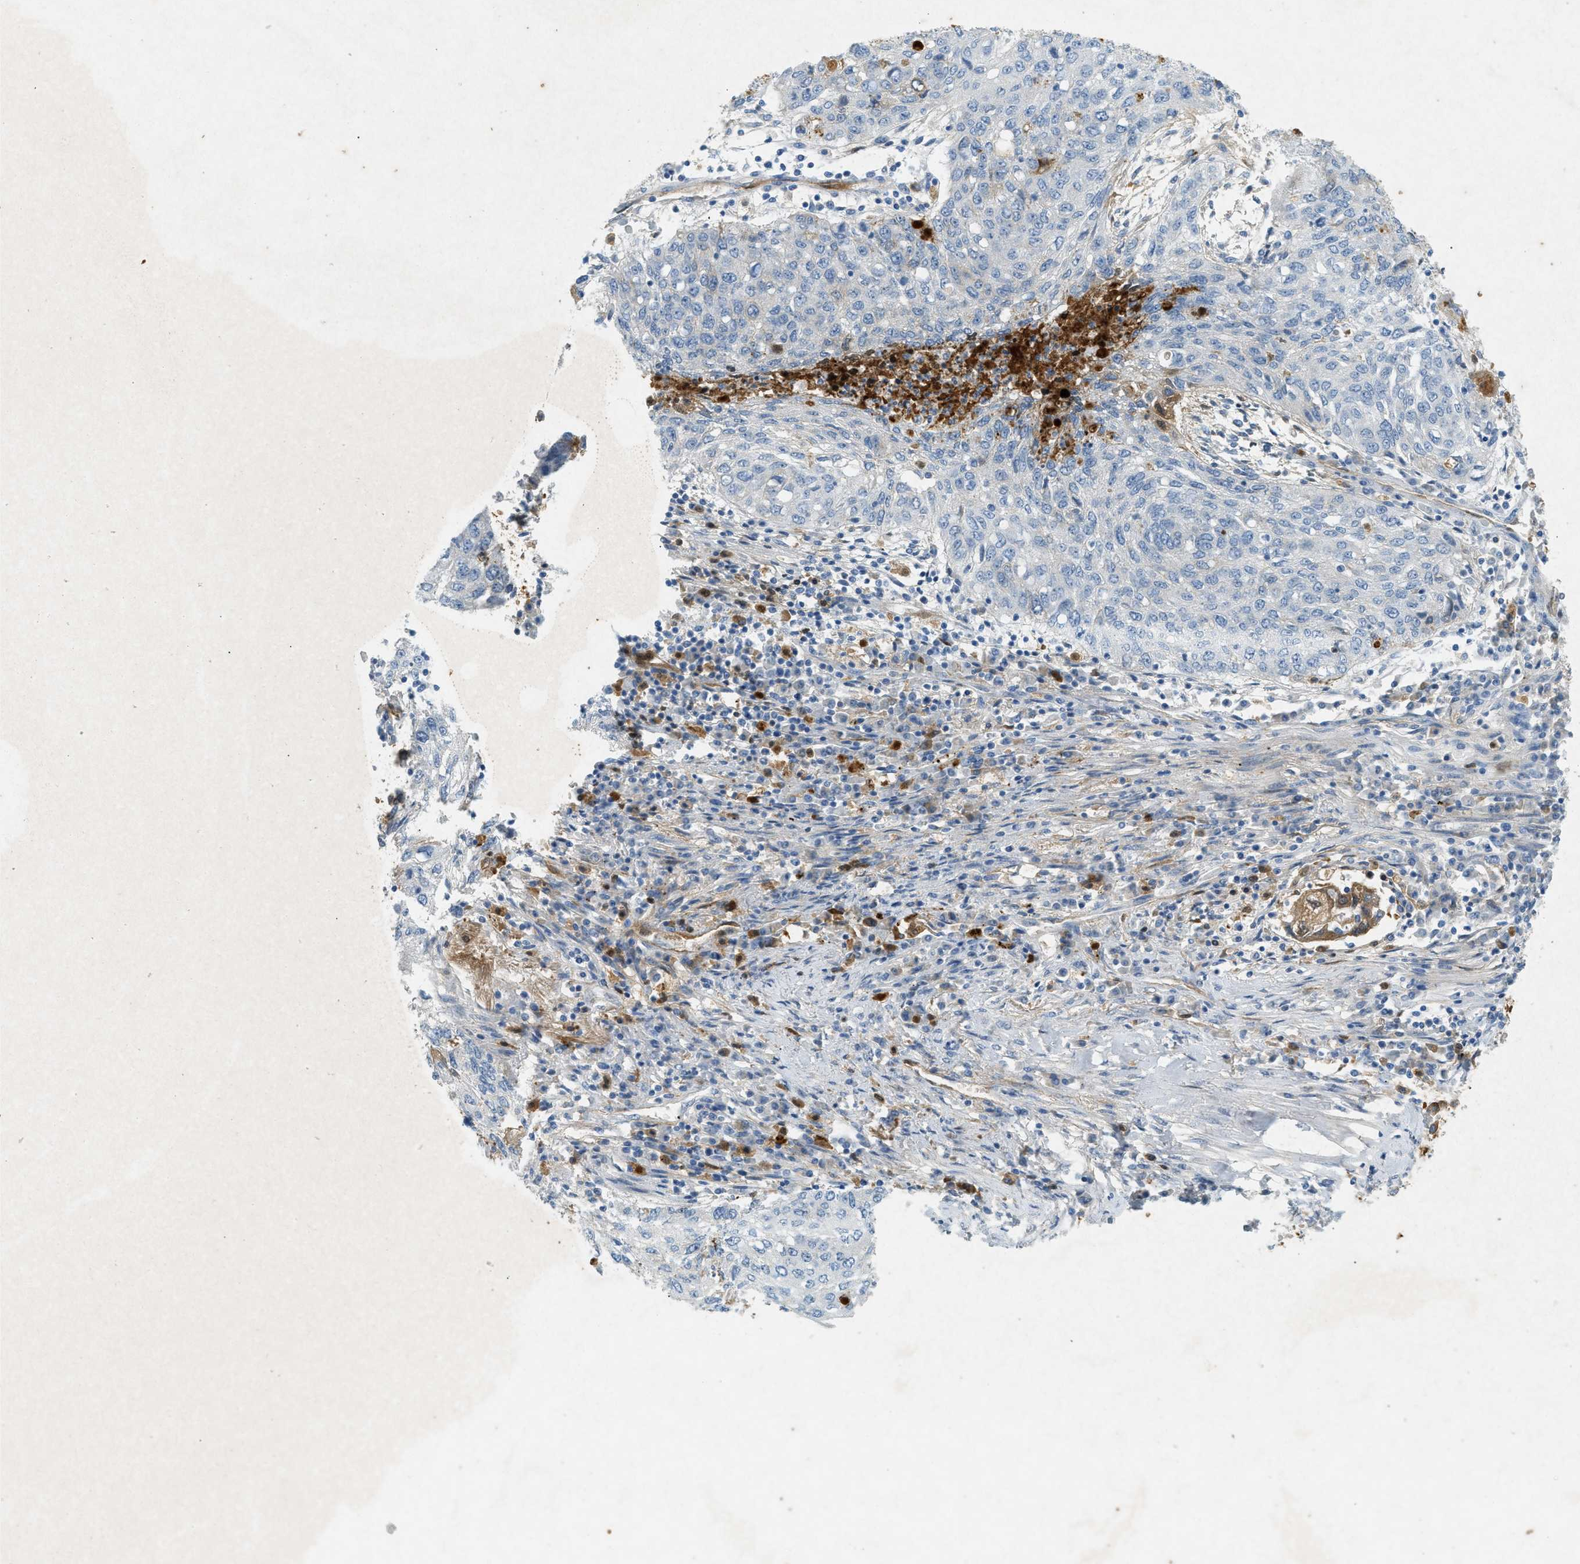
{"staining": {"intensity": "negative", "quantity": "none", "location": "none"}, "tissue": "lung cancer", "cell_type": "Tumor cells", "image_type": "cancer", "snomed": [{"axis": "morphology", "description": "Squamous cell carcinoma, NOS"}, {"axis": "topography", "description": "Lung"}], "caption": "An IHC micrograph of lung squamous cell carcinoma is shown. There is no staining in tumor cells of lung squamous cell carcinoma. (DAB (3,3'-diaminobenzidine) immunohistochemistry with hematoxylin counter stain).", "gene": "F2", "patient": {"sex": "female", "age": 63}}